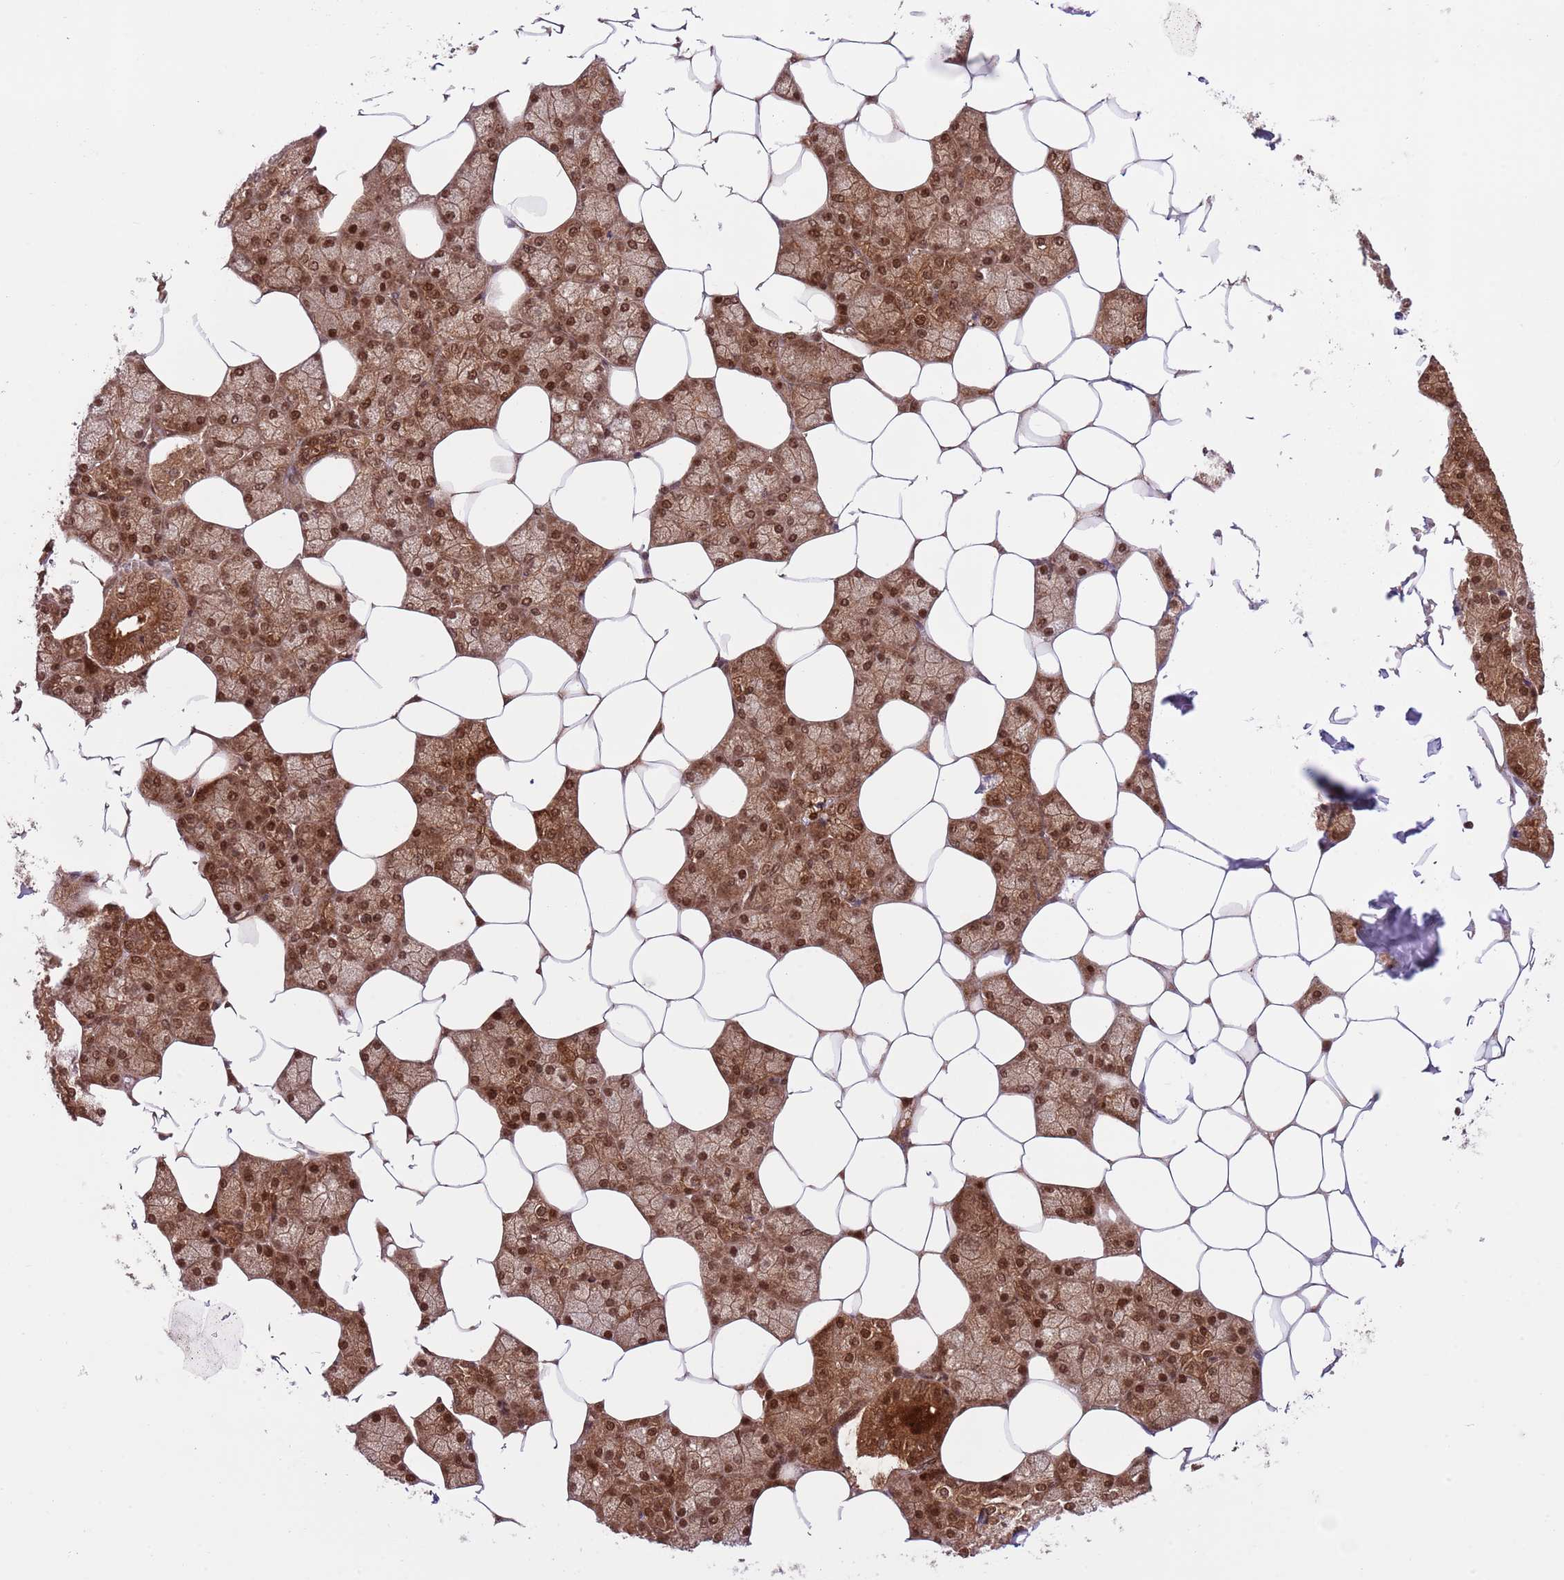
{"staining": {"intensity": "strong", "quantity": ">75%", "location": "cytoplasmic/membranous,nuclear"}, "tissue": "salivary gland", "cell_type": "Glandular cells", "image_type": "normal", "snomed": [{"axis": "morphology", "description": "Normal tissue, NOS"}, {"axis": "topography", "description": "Salivary gland"}], "caption": "A photomicrograph showing strong cytoplasmic/membranous,nuclear expression in approximately >75% of glandular cells in normal salivary gland, as visualized by brown immunohistochemical staining.", "gene": "HDHD2", "patient": {"sex": "male", "age": 62}}